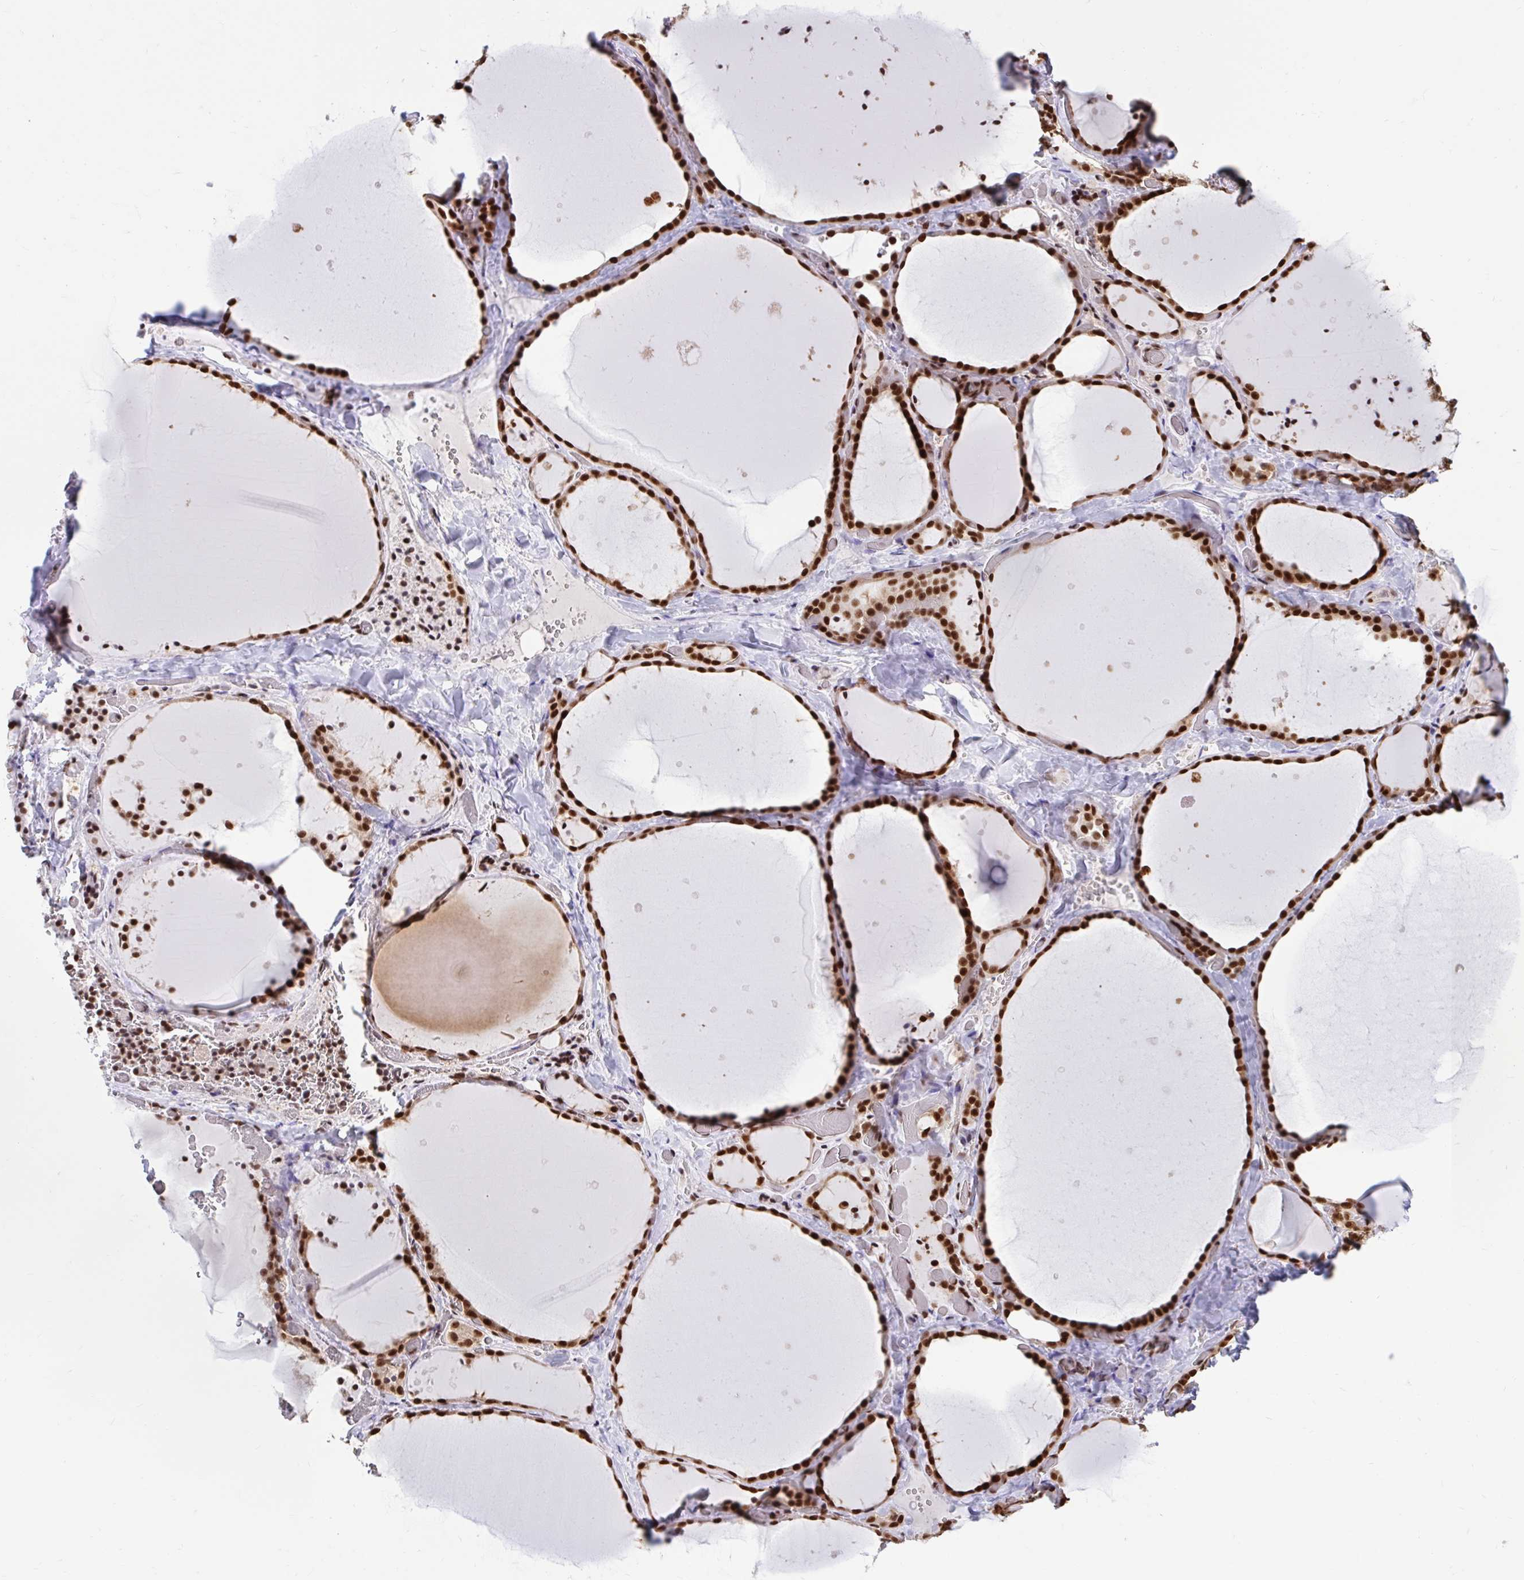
{"staining": {"intensity": "strong", "quantity": ">75%", "location": "nuclear"}, "tissue": "thyroid gland", "cell_type": "Glandular cells", "image_type": "normal", "snomed": [{"axis": "morphology", "description": "Normal tissue, NOS"}, {"axis": "topography", "description": "Thyroid gland"}], "caption": "This is an image of IHC staining of benign thyroid gland, which shows strong expression in the nuclear of glandular cells.", "gene": "ABCA9", "patient": {"sex": "female", "age": 36}}